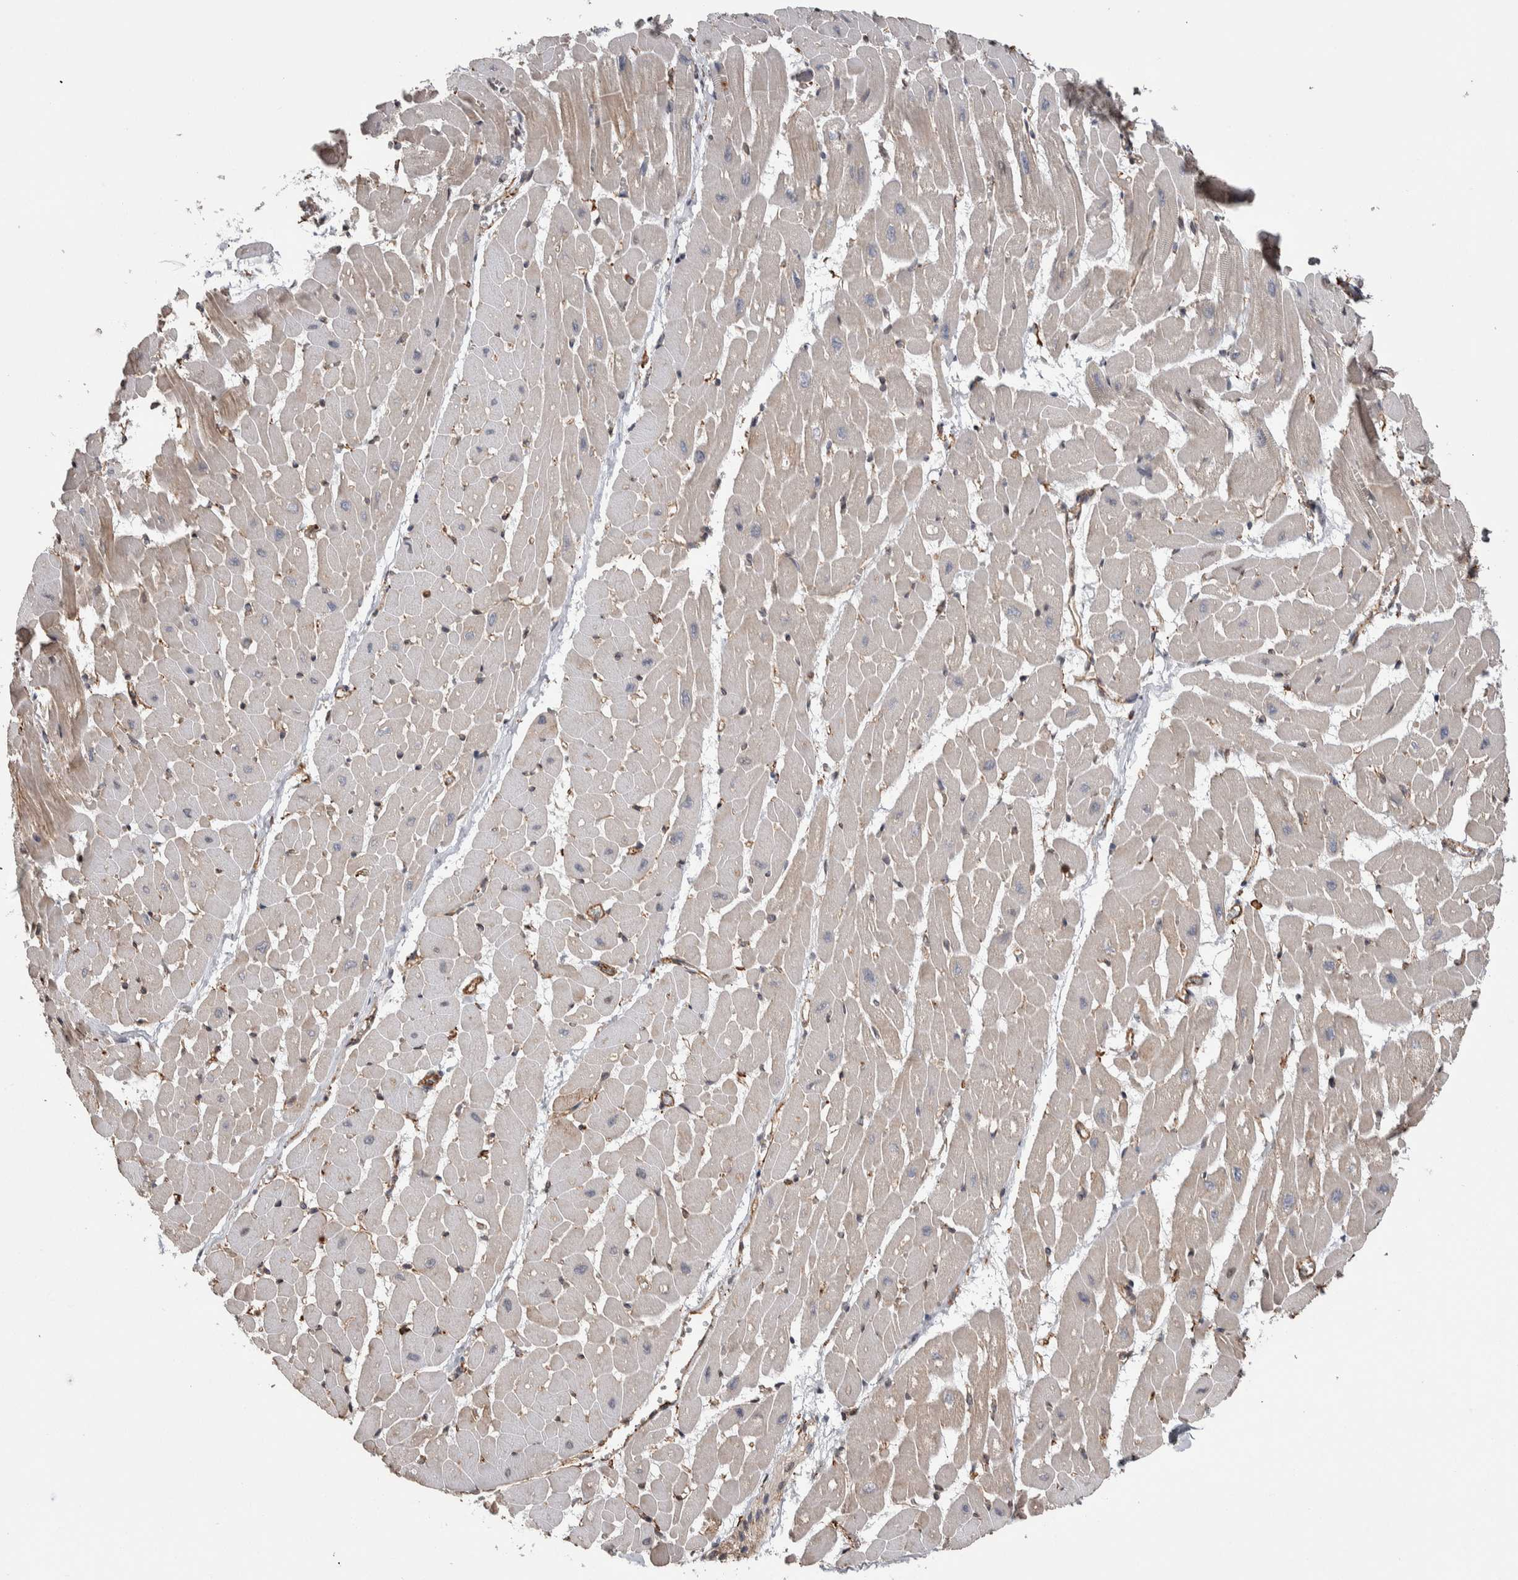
{"staining": {"intensity": "weak", "quantity": "<25%", "location": "cytoplasmic/membranous"}, "tissue": "heart muscle", "cell_type": "Cardiomyocytes", "image_type": "normal", "snomed": [{"axis": "morphology", "description": "Normal tissue, NOS"}, {"axis": "topography", "description": "Heart"}], "caption": "Immunohistochemical staining of unremarkable human heart muscle demonstrates no significant expression in cardiomyocytes.", "gene": "ENPP2", "patient": {"sex": "male", "age": 45}}